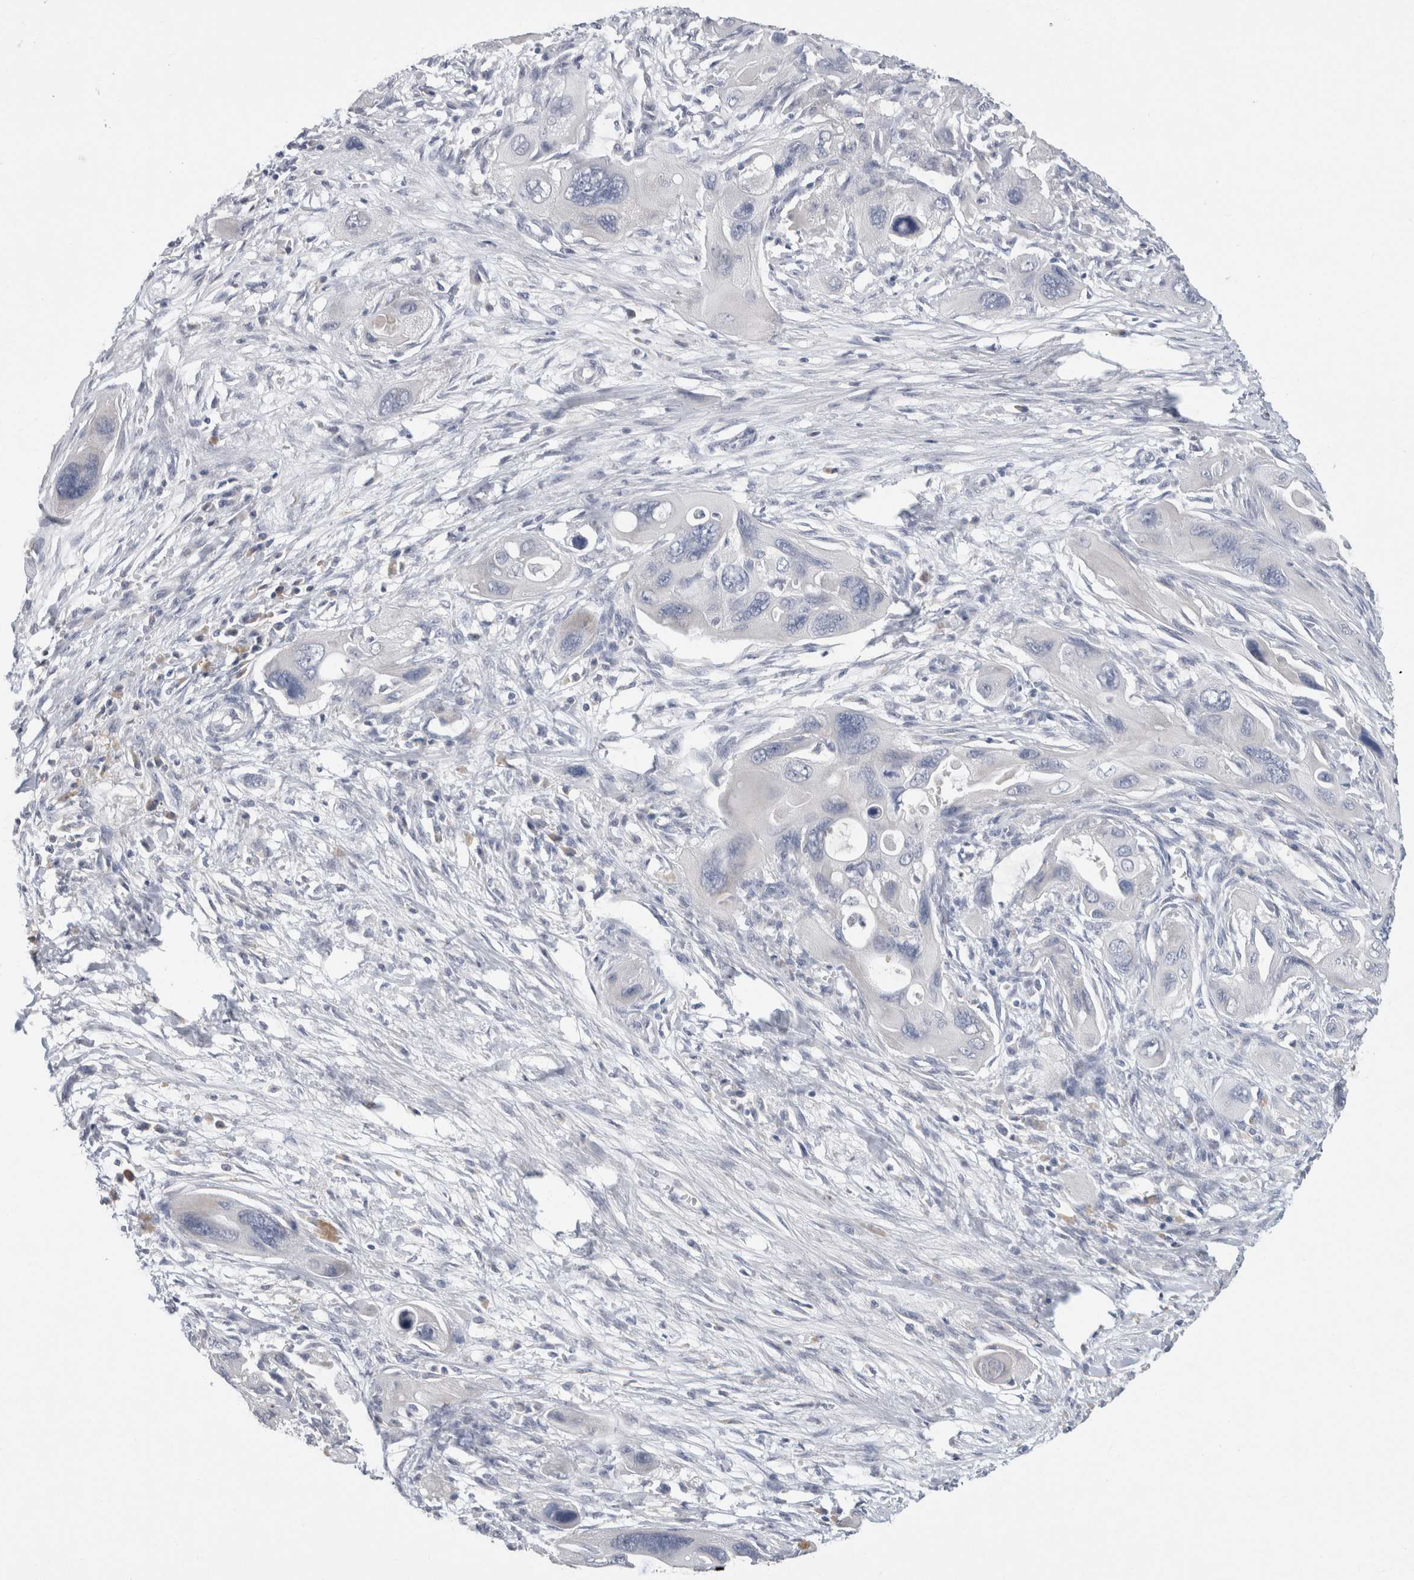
{"staining": {"intensity": "negative", "quantity": "none", "location": "none"}, "tissue": "pancreatic cancer", "cell_type": "Tumor cells", "image_type": "cancer", "snomed": [{"axis": "morphology", "description": "Adenocarcinoma, NOS"}, {"axis": "topography", "description": "Pancreas"}], "caption": "The image displays no staining of tumor cells in pancreatic cancer (adenocarcinoma).", "gene": "SCGB1A1", "patient": {"sex": "male", "age": 73}}